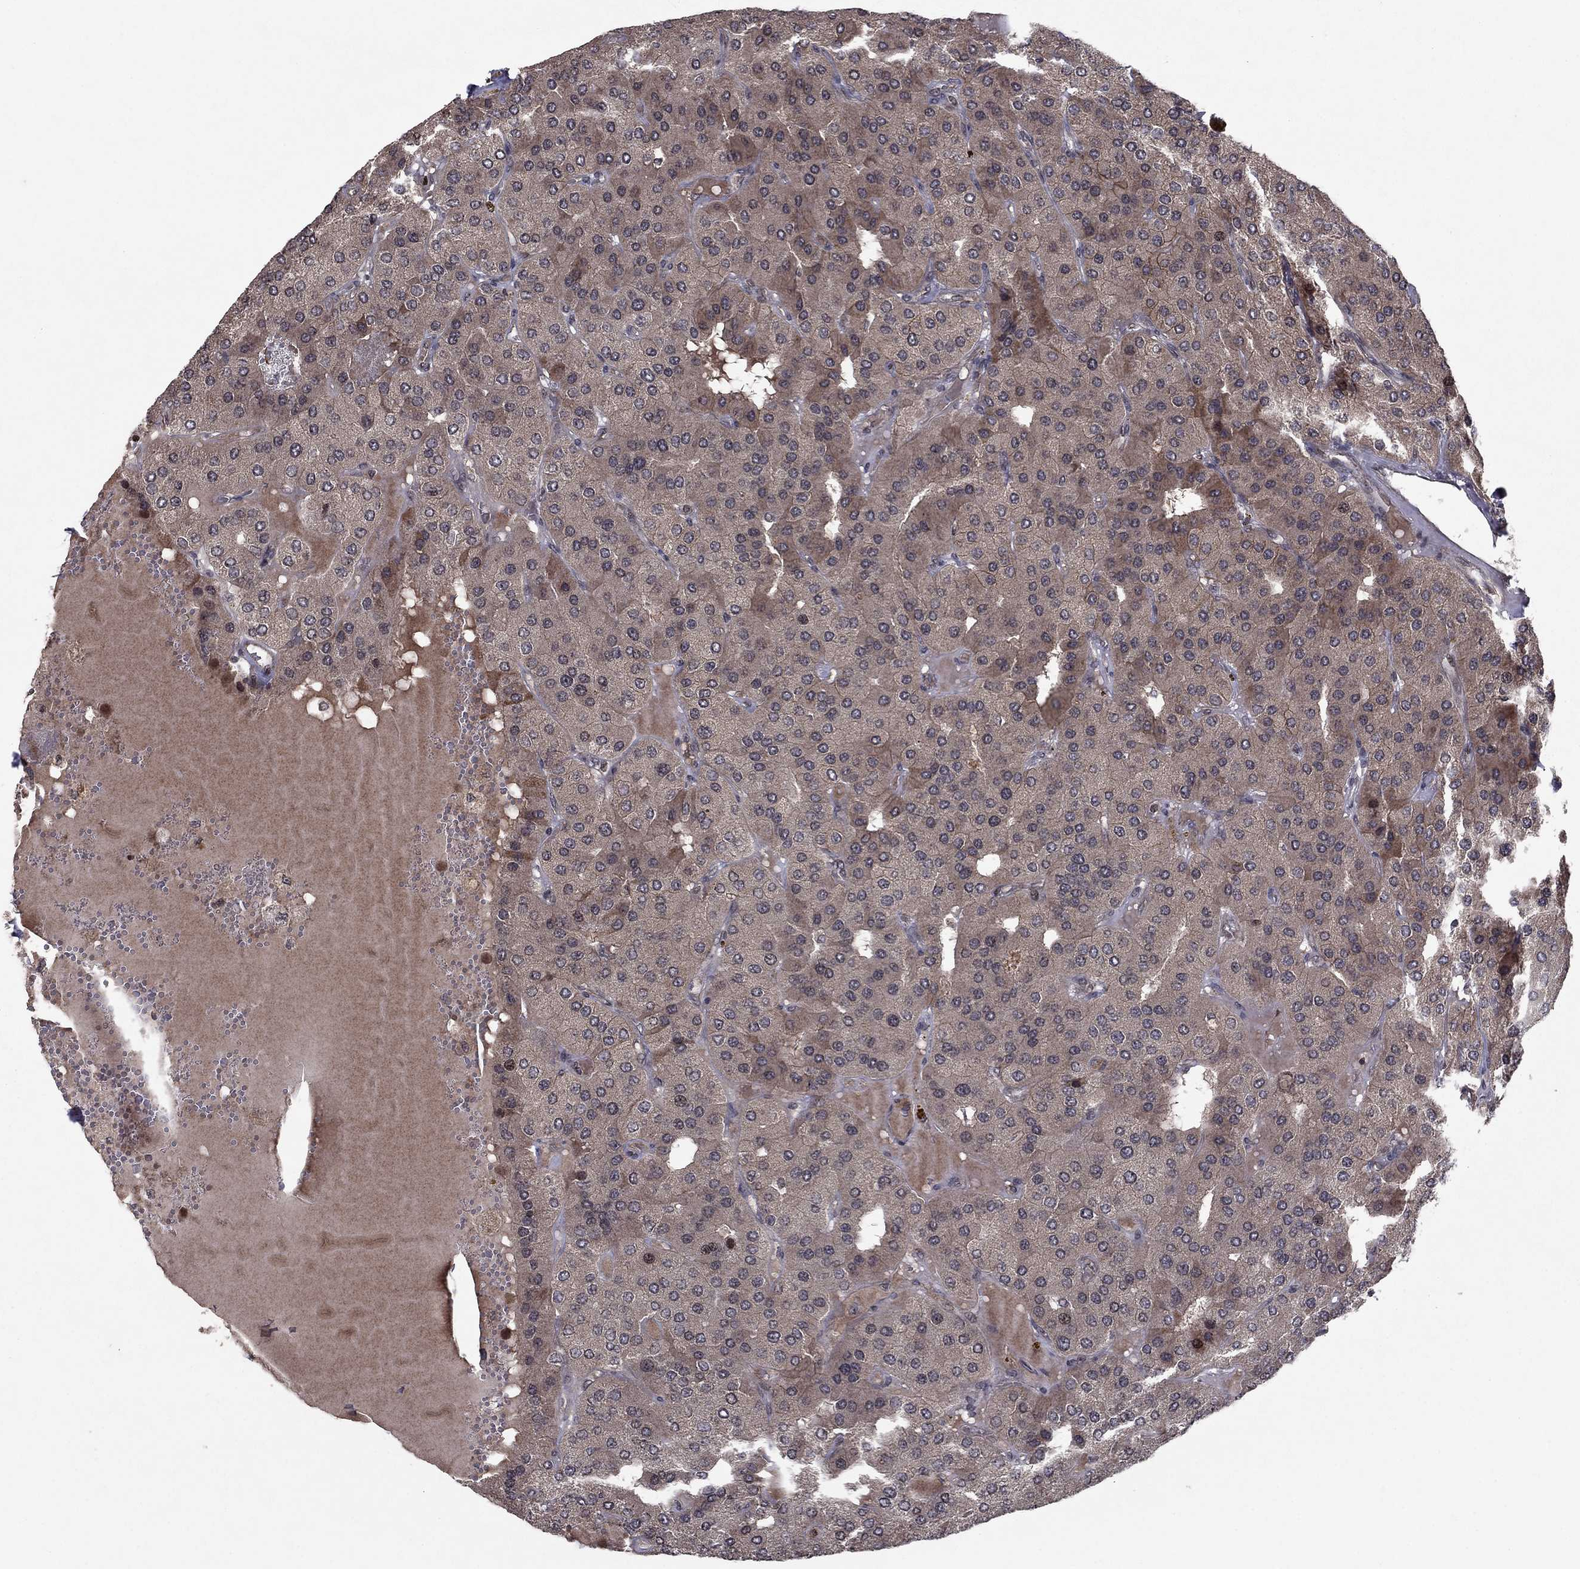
{"staining": {"intensity": "weak", "quantity": "<25%", "location": "cytoplasmic/membranous"}, "tissue": "parathyroid gland", "cell_type": "Glandular cells", "image_type": "normal", "snomed": [{"axis": "morphology", "description": "Normal tissue, NOS"}, {"axis": "morphology", "description": "Adenoma, NOS"}, {"axis": "topography", "description": "Parathyroid gland"}], "caption": "The image shows no significant staining in glandular cells of parathyroid gland. The staining is performed using DAB (3,3'-diaminobenzidine) brown chromogen with nuclei counter-stained in using hematoxylin.", "gene": "SORBS1", "patient": {"sex": "female", "age": 86}}